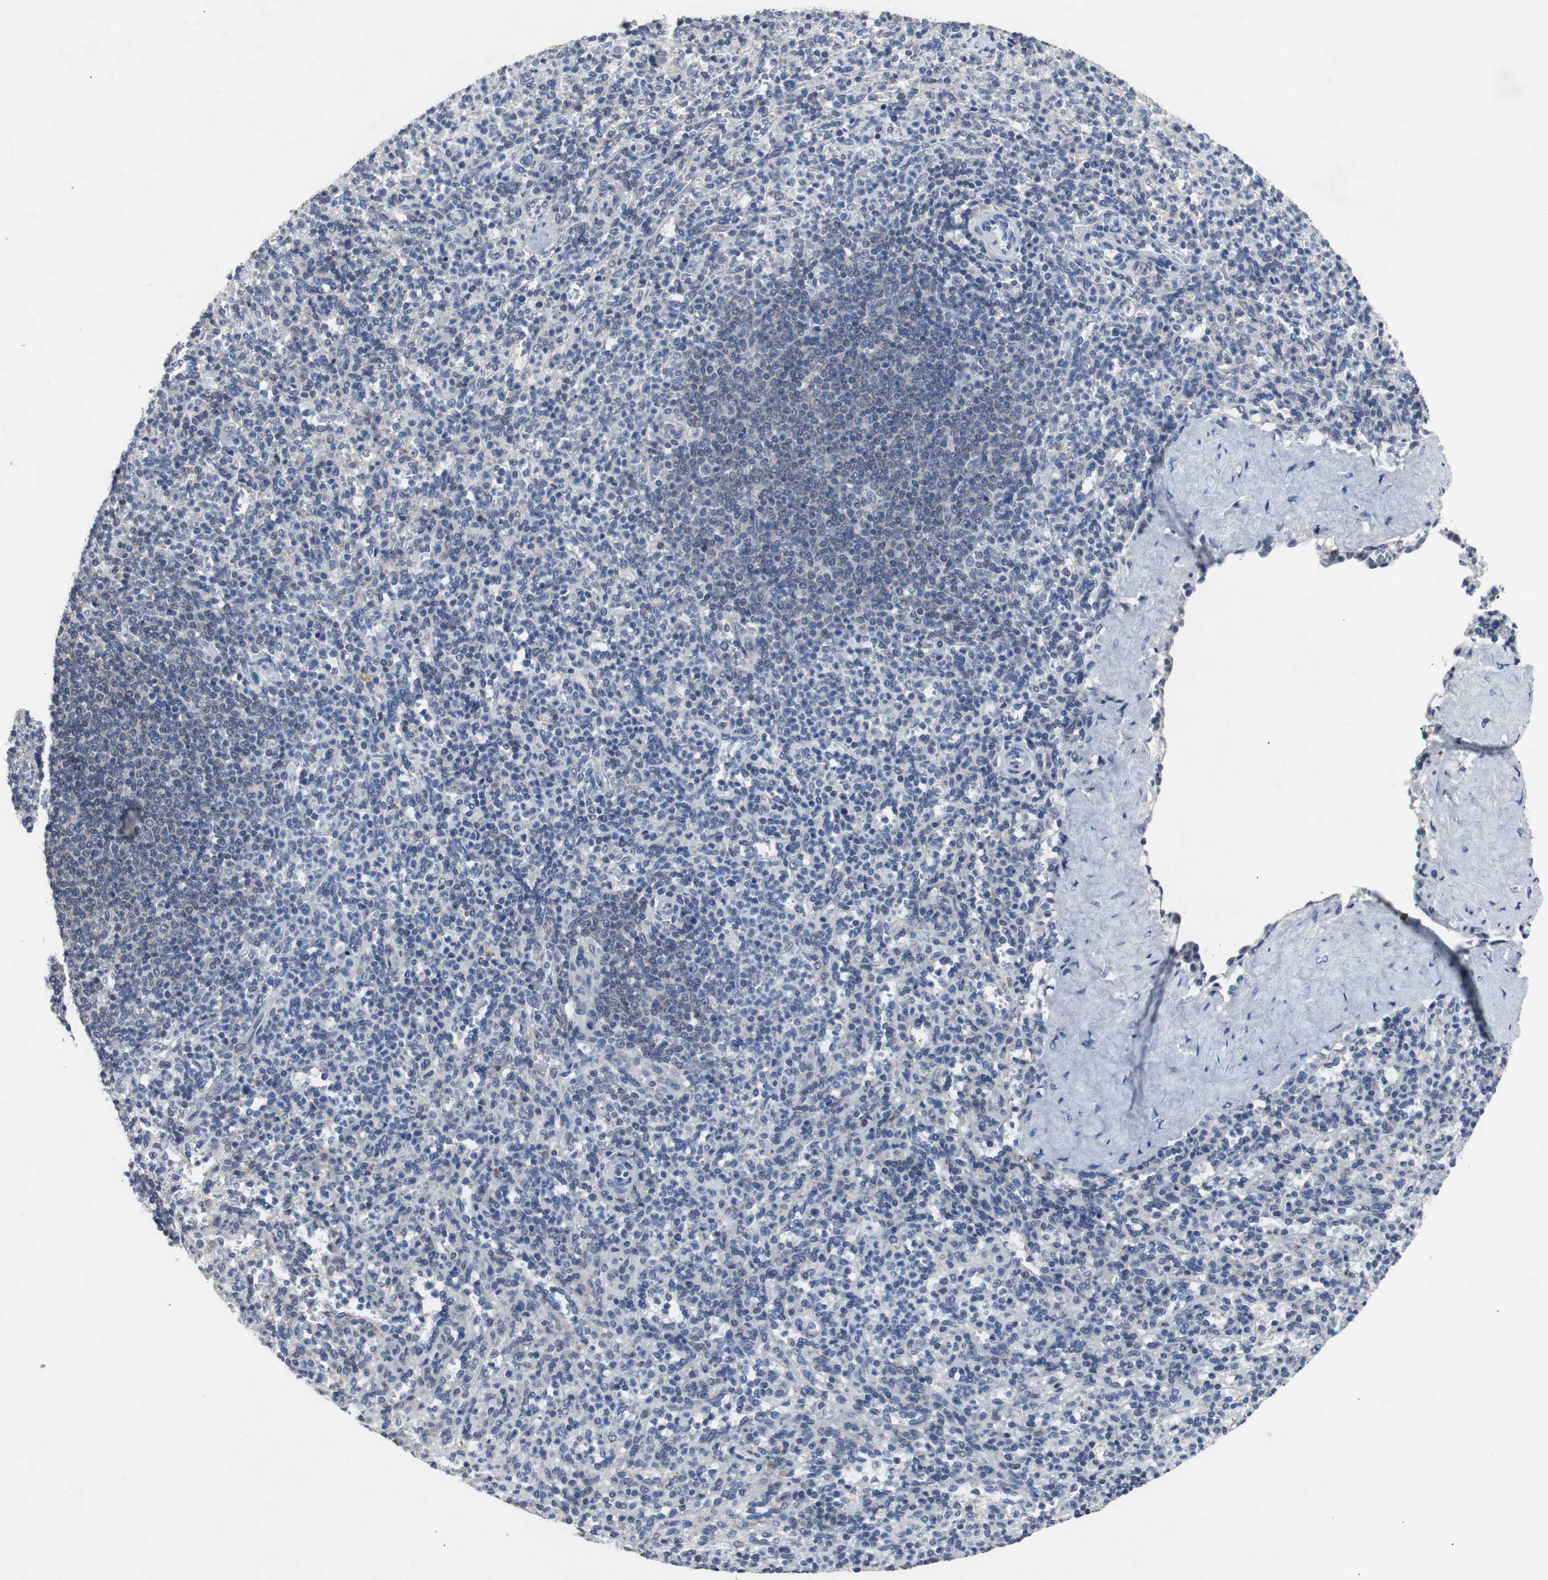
{"staining": {"intensity": "moderate", "quantity": "<25%", "location": "cytoplasmic/membranous"}, "tissue": "spleen", "cell_type": "Cells in red pulp", "image_type": "normal", "snomed": [{"axis": "morphology", "description": "Normal tissue, NOS"}, {"axis": "topography", "description": "Spleen"}], "caption": "Immunohistochemical staining of unremarkable spleen displays moderate cytoplasmic/membranous protein expression in about <25% of cells in red pulp. (DAB IHC with brightfield microscopy, high magnification).", "gene": "RBM47", "patient": {"sex": "male", "age": 36}}